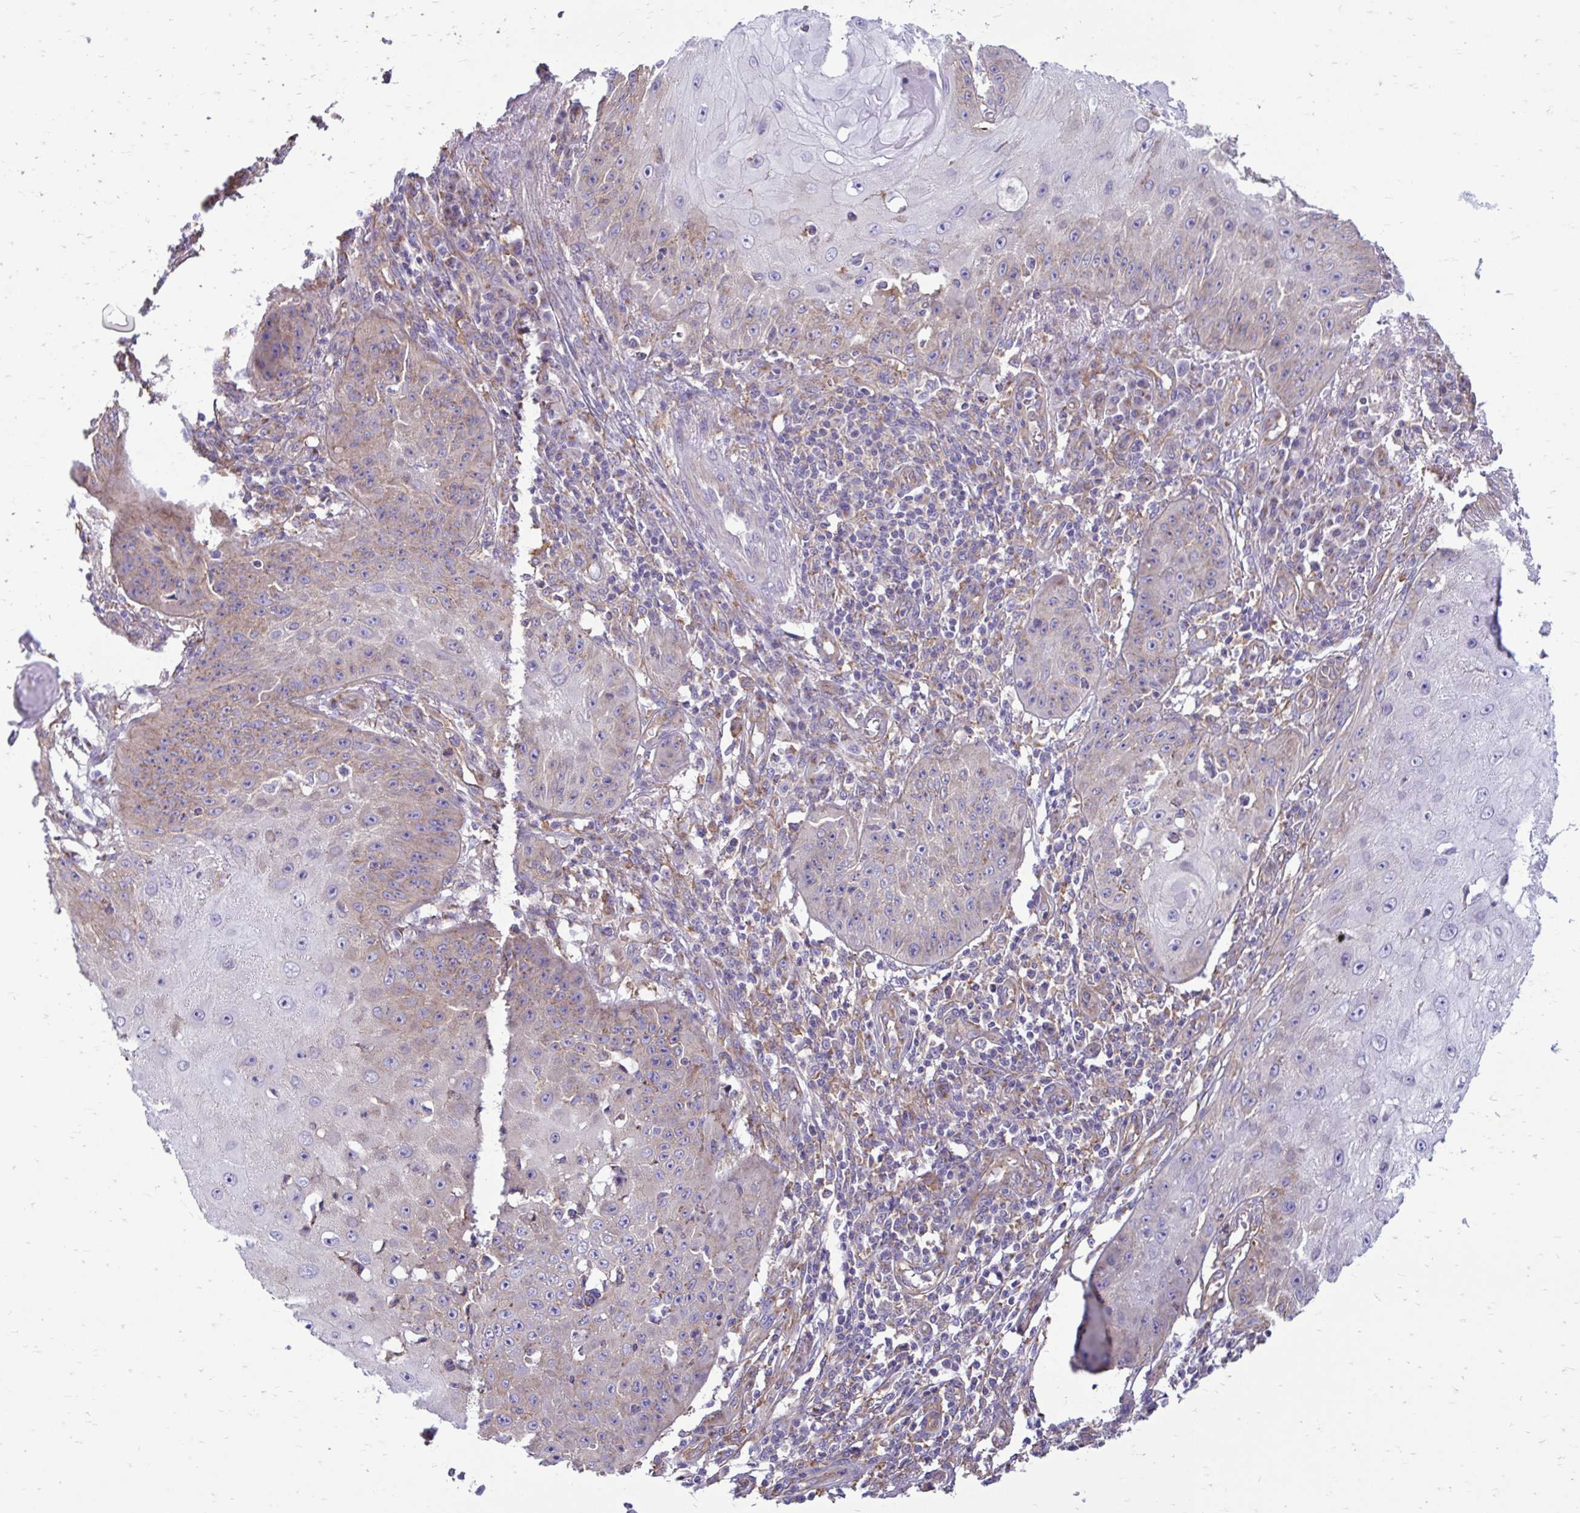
{"staining": {"intensity": "weak", "quantity": "25%-75%", "location": "cytoplasmic/membranous"}, "tissue": "skin cancer", "cell_type": "Tumor cells", "image_type": "cancer", "snomed": [{"axis": "morphology", "description": "Squamous cell carcinoma, NOS"}, {"axis": "topography", "description": "Skin"}], "caption": "Weak cytoplasmic/membranous positivity is identified in about 25%-75% of tumor cells in skin squamous cell carcinoma.", "gene": "CLTA", "patient": {"sex": "male", "age": 70}}